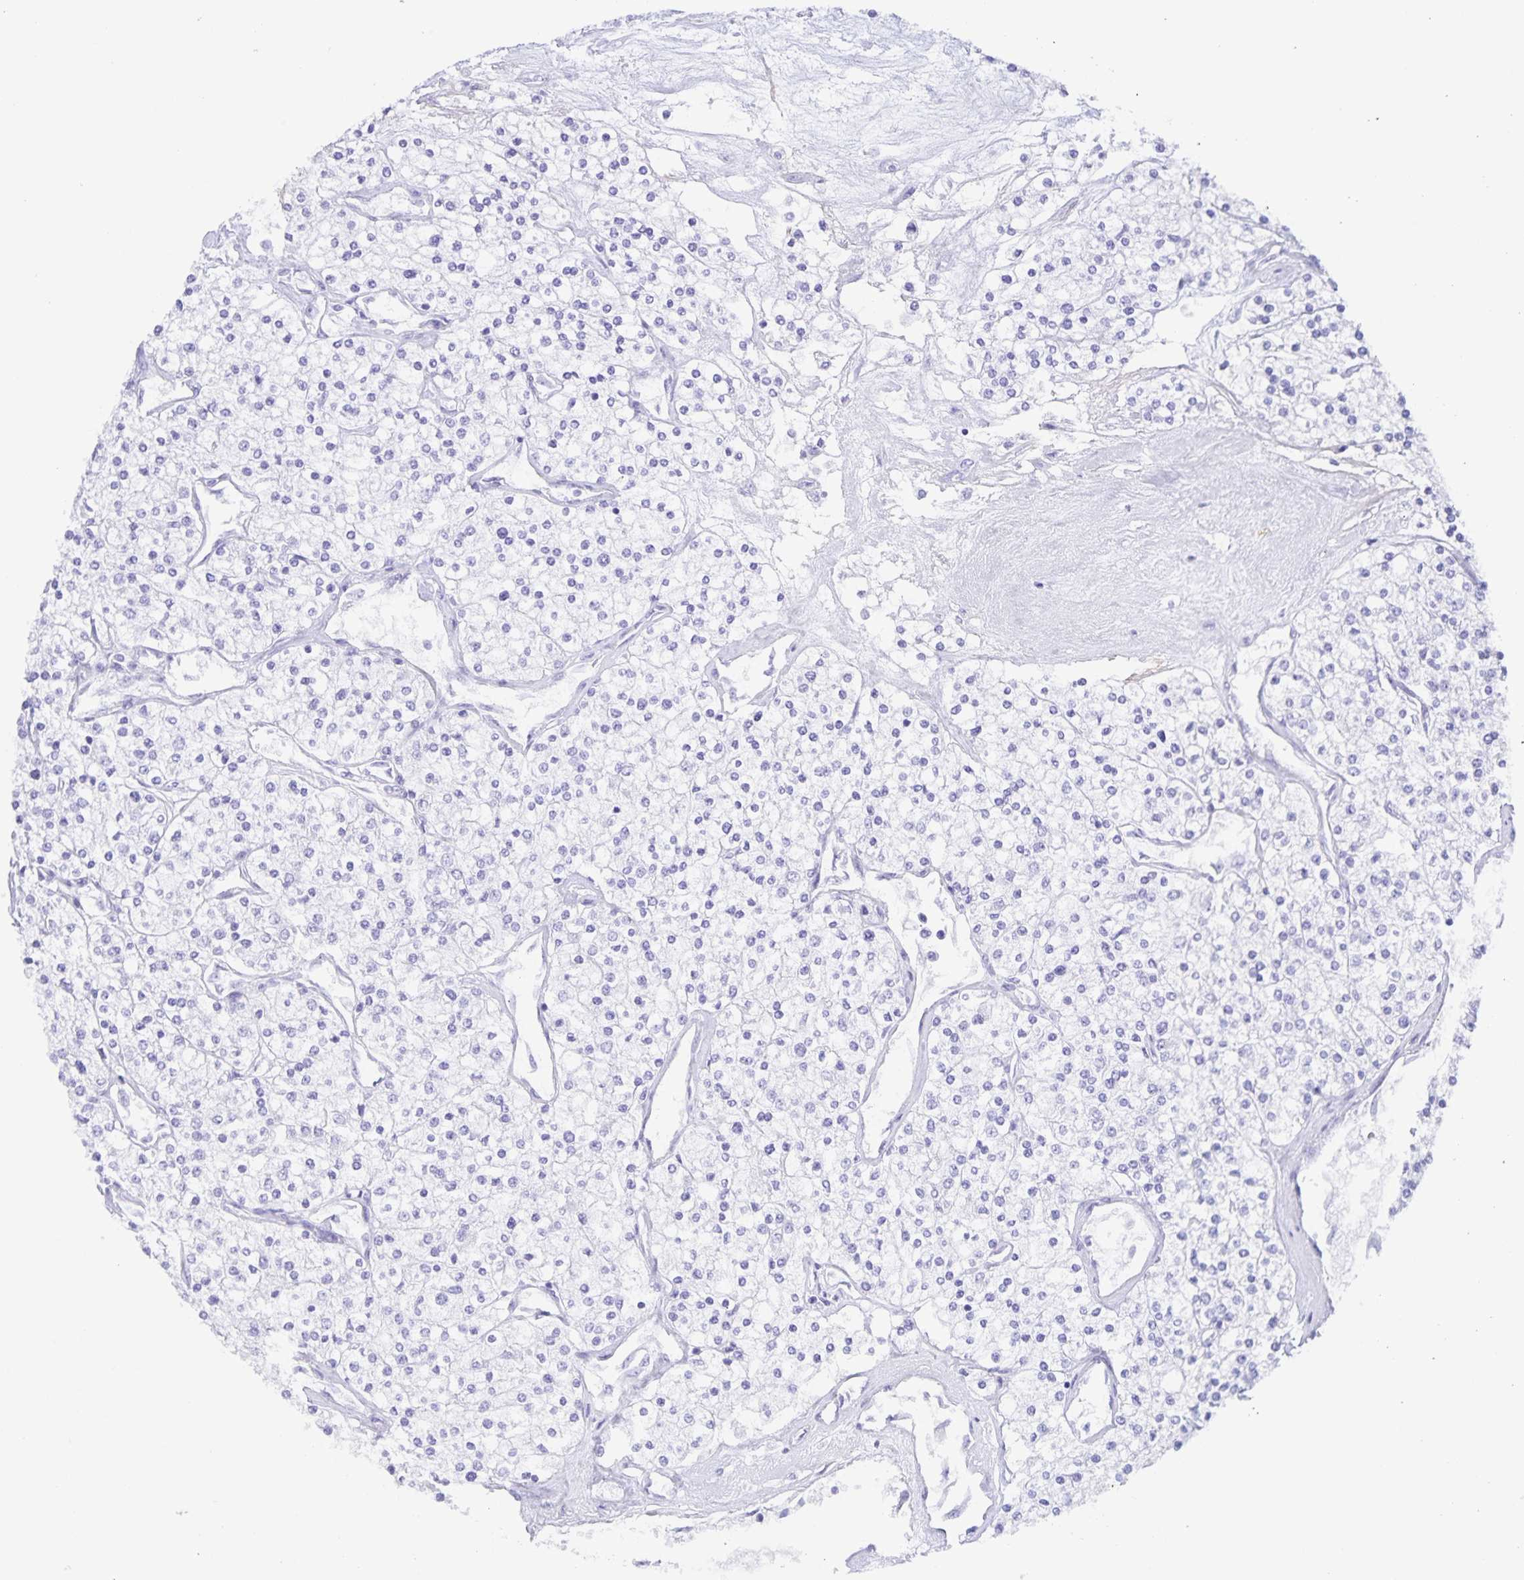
{"staining": {"intensity": "negative", "quantity": "none", "location": "none"}, "tissue": "renal cancer", "cell_type": "Tumor cells", "image_type": "cancer", "snomed": [{"axis": "morphology", "description": "Adenocarcinoma, NOS"}, {"axis": "topography", "description": "Kidney"}], "caption": "The image demonstrates no staining of tumor cells in renal cancer. (DAB (3,3'-diaminobenzidine) immunohistochemistry visualized using brightfield microscopy, high magnification).", "gene": "AQP4", "patient": {"sex": "male", "age": 80}}